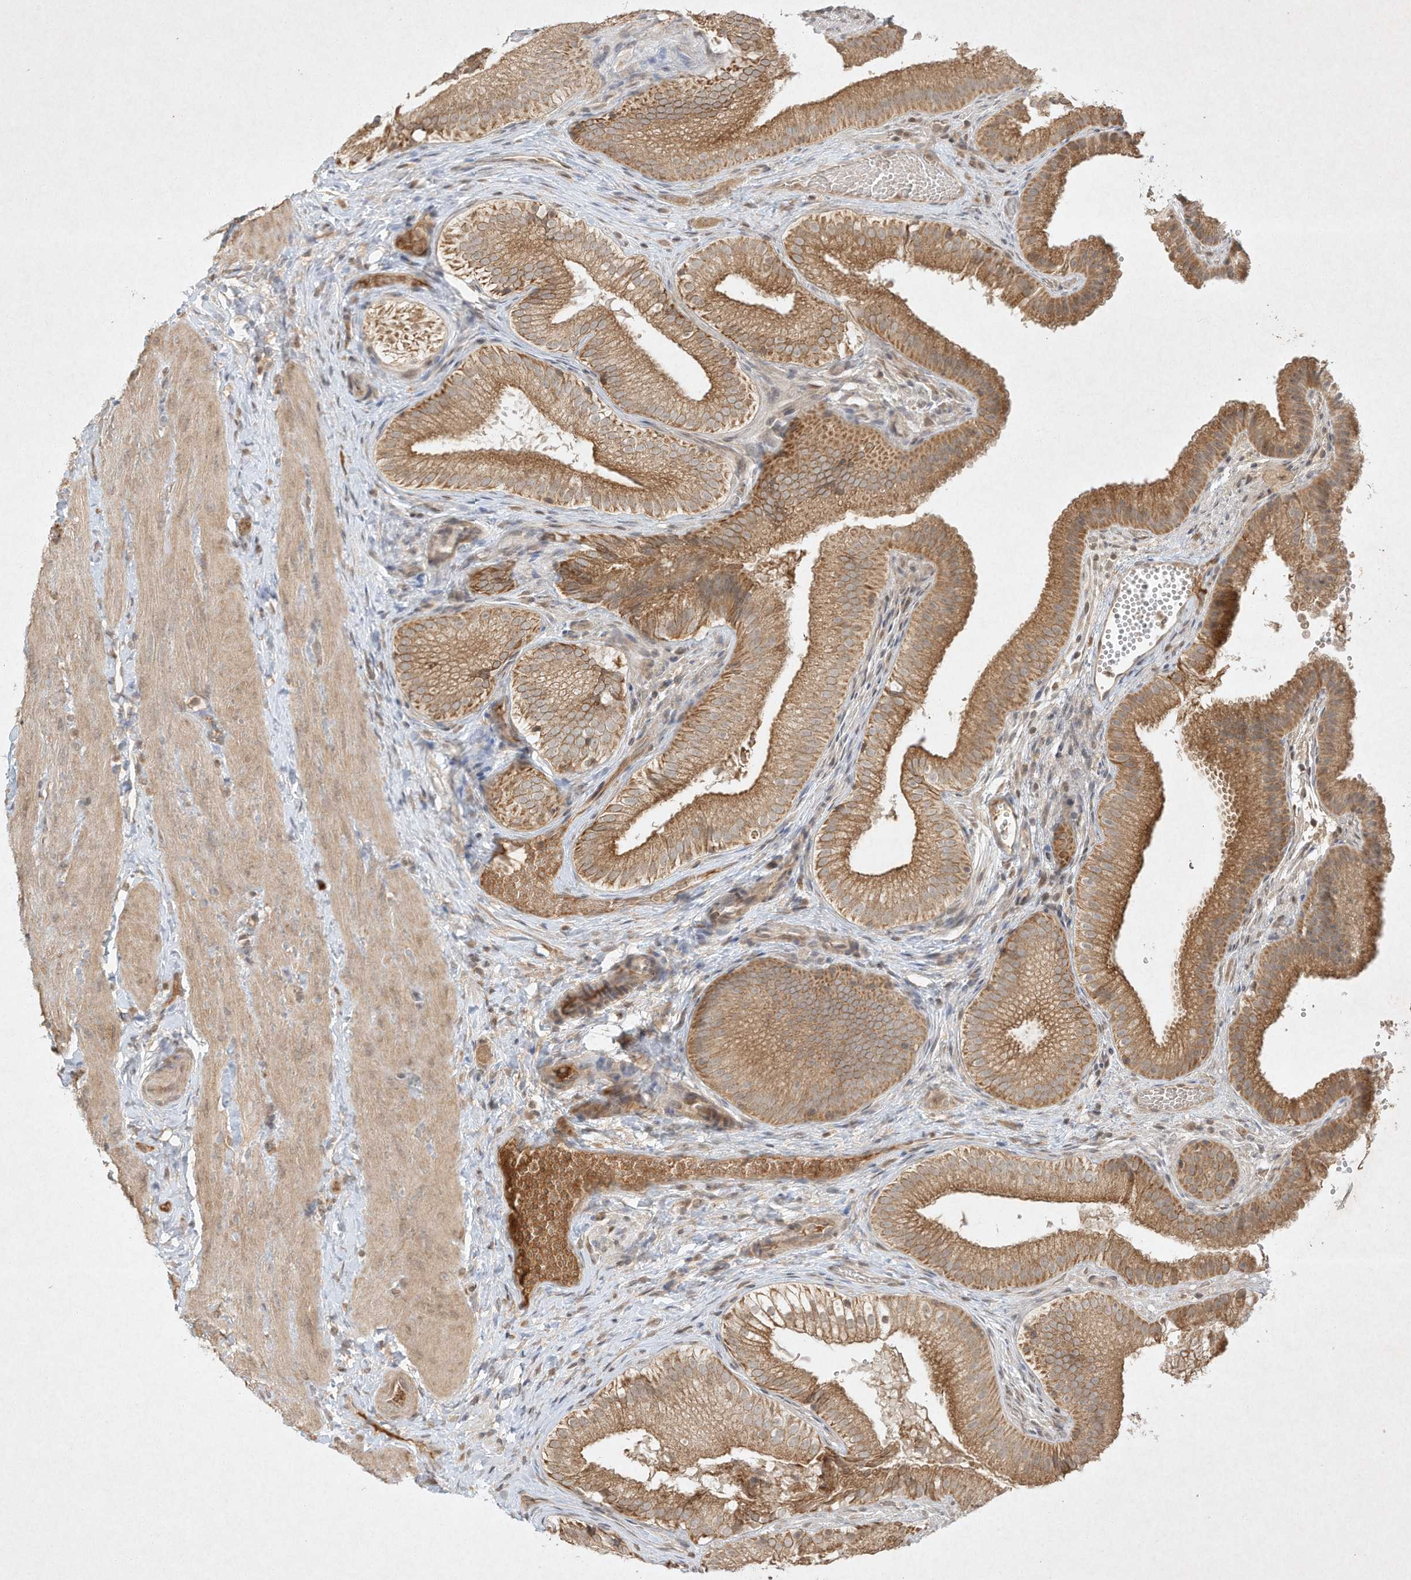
{"staining": {"intensity": "moderate", "quantity": ">75%", "location": "cytoplasmic/membranous"}, "tissue": "gallbladder", "cell_type": "Glandular cells", "image_type": "normal", "snomed": [{"axis": "morphology", "description": "Normal tissue, NOS"}, {"axis": "topography", "description": "Gallbladder"}], "caption": "The immunohistochemical stain shows moderate cytoplasmic/membranous staining in glandular cells of benign gallbladder. Immunohistochemistry stains the protein in brown and the nuclei are stained blue.", "gene": "BTRC", "patient": {"sex": "female", "age": 30}}